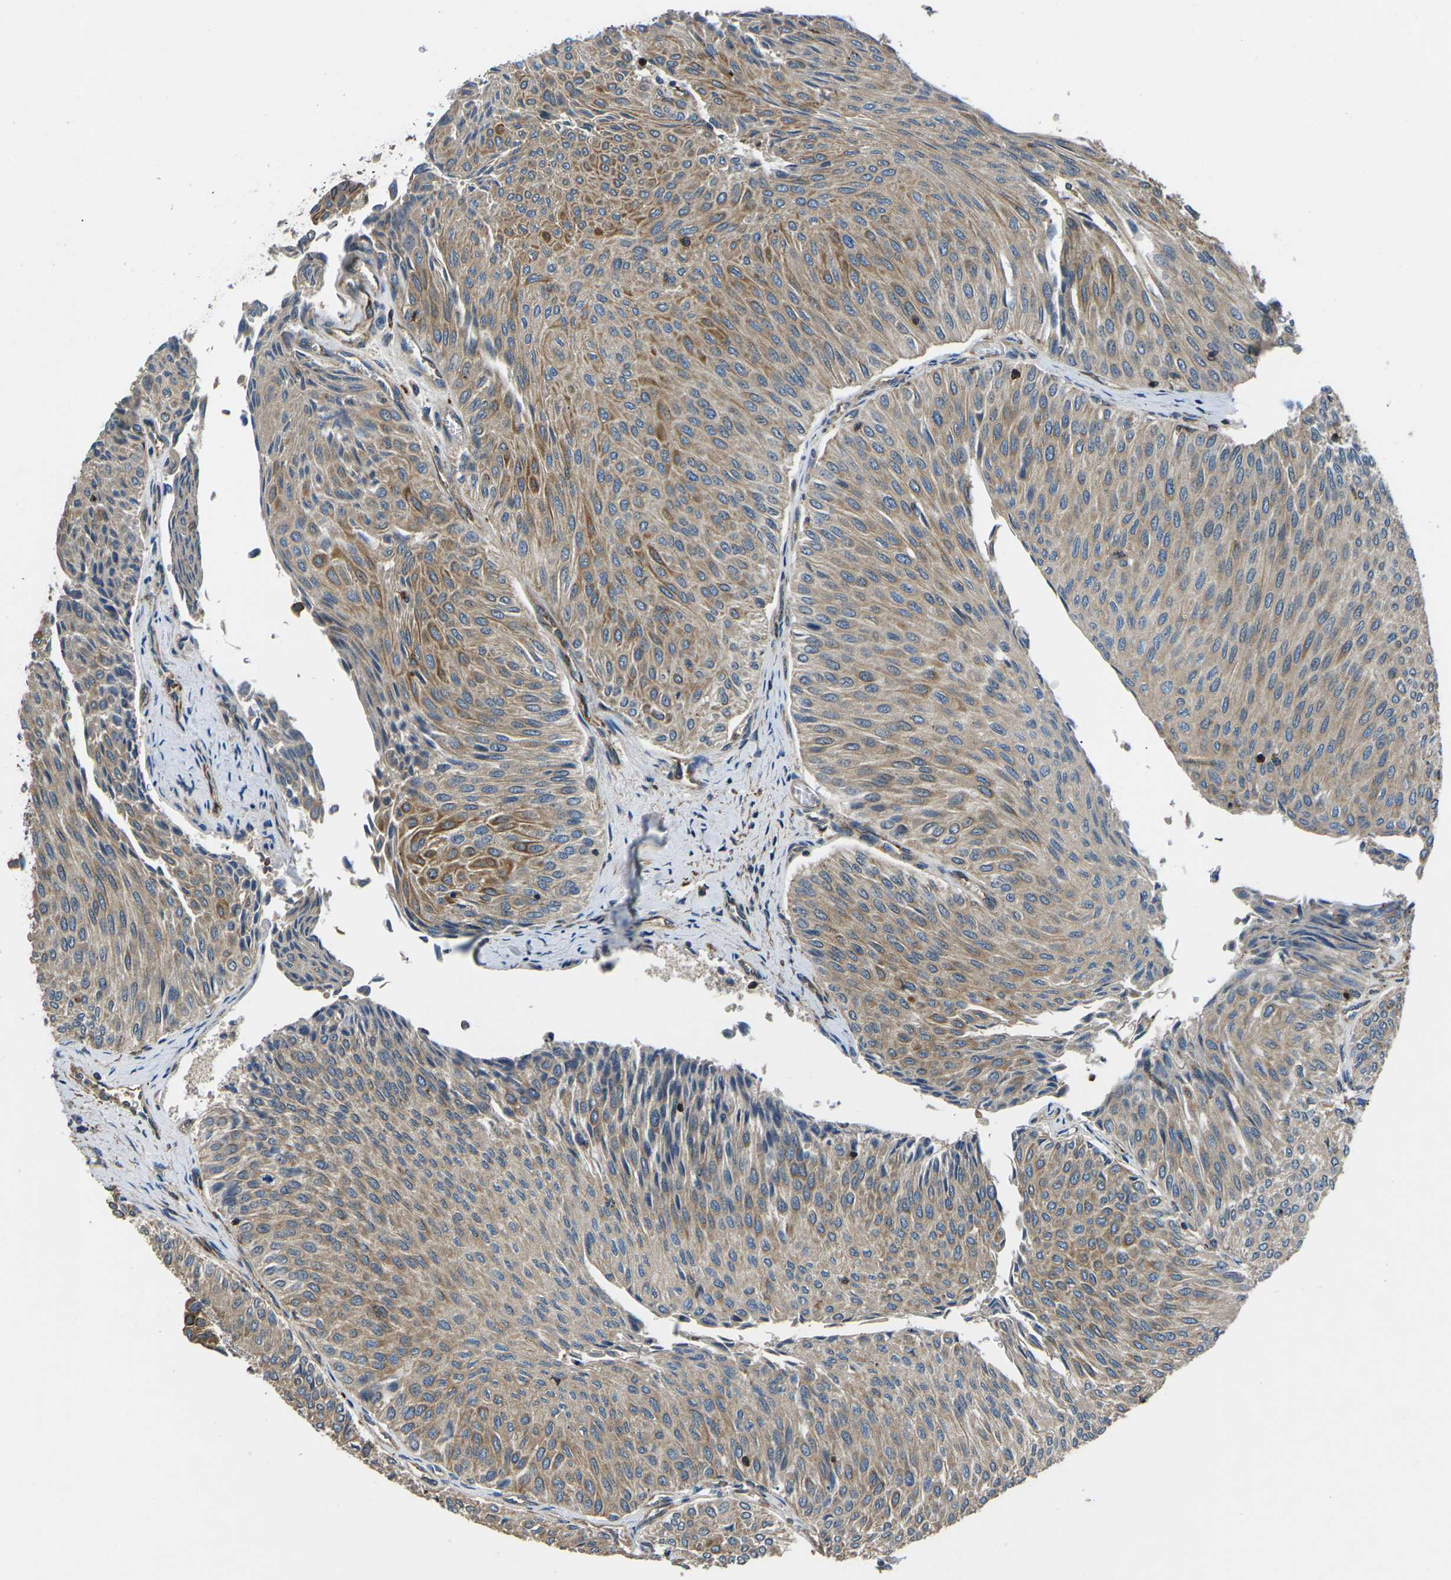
{"staining": {"intensity": "weak", "quantity": ">75%", "location": "cytoplasmic/membranous"}, "tissue": "urothelial cancer", "cell_type": "Tumor cells", "image_type": "cancer", "snomed": [{"axis": "morphology", "description": "Urothelial carcinoma, Low grade"}, {"axis": "topography", "description": "Urinary bladder"}], "caption": "Urothelial cancer stained for a protein shows weak cytoplasmic/membranous positivity in tumor cells.", "gene": "KCNJ15", "patient": {"sex": "male", "age": 78}}